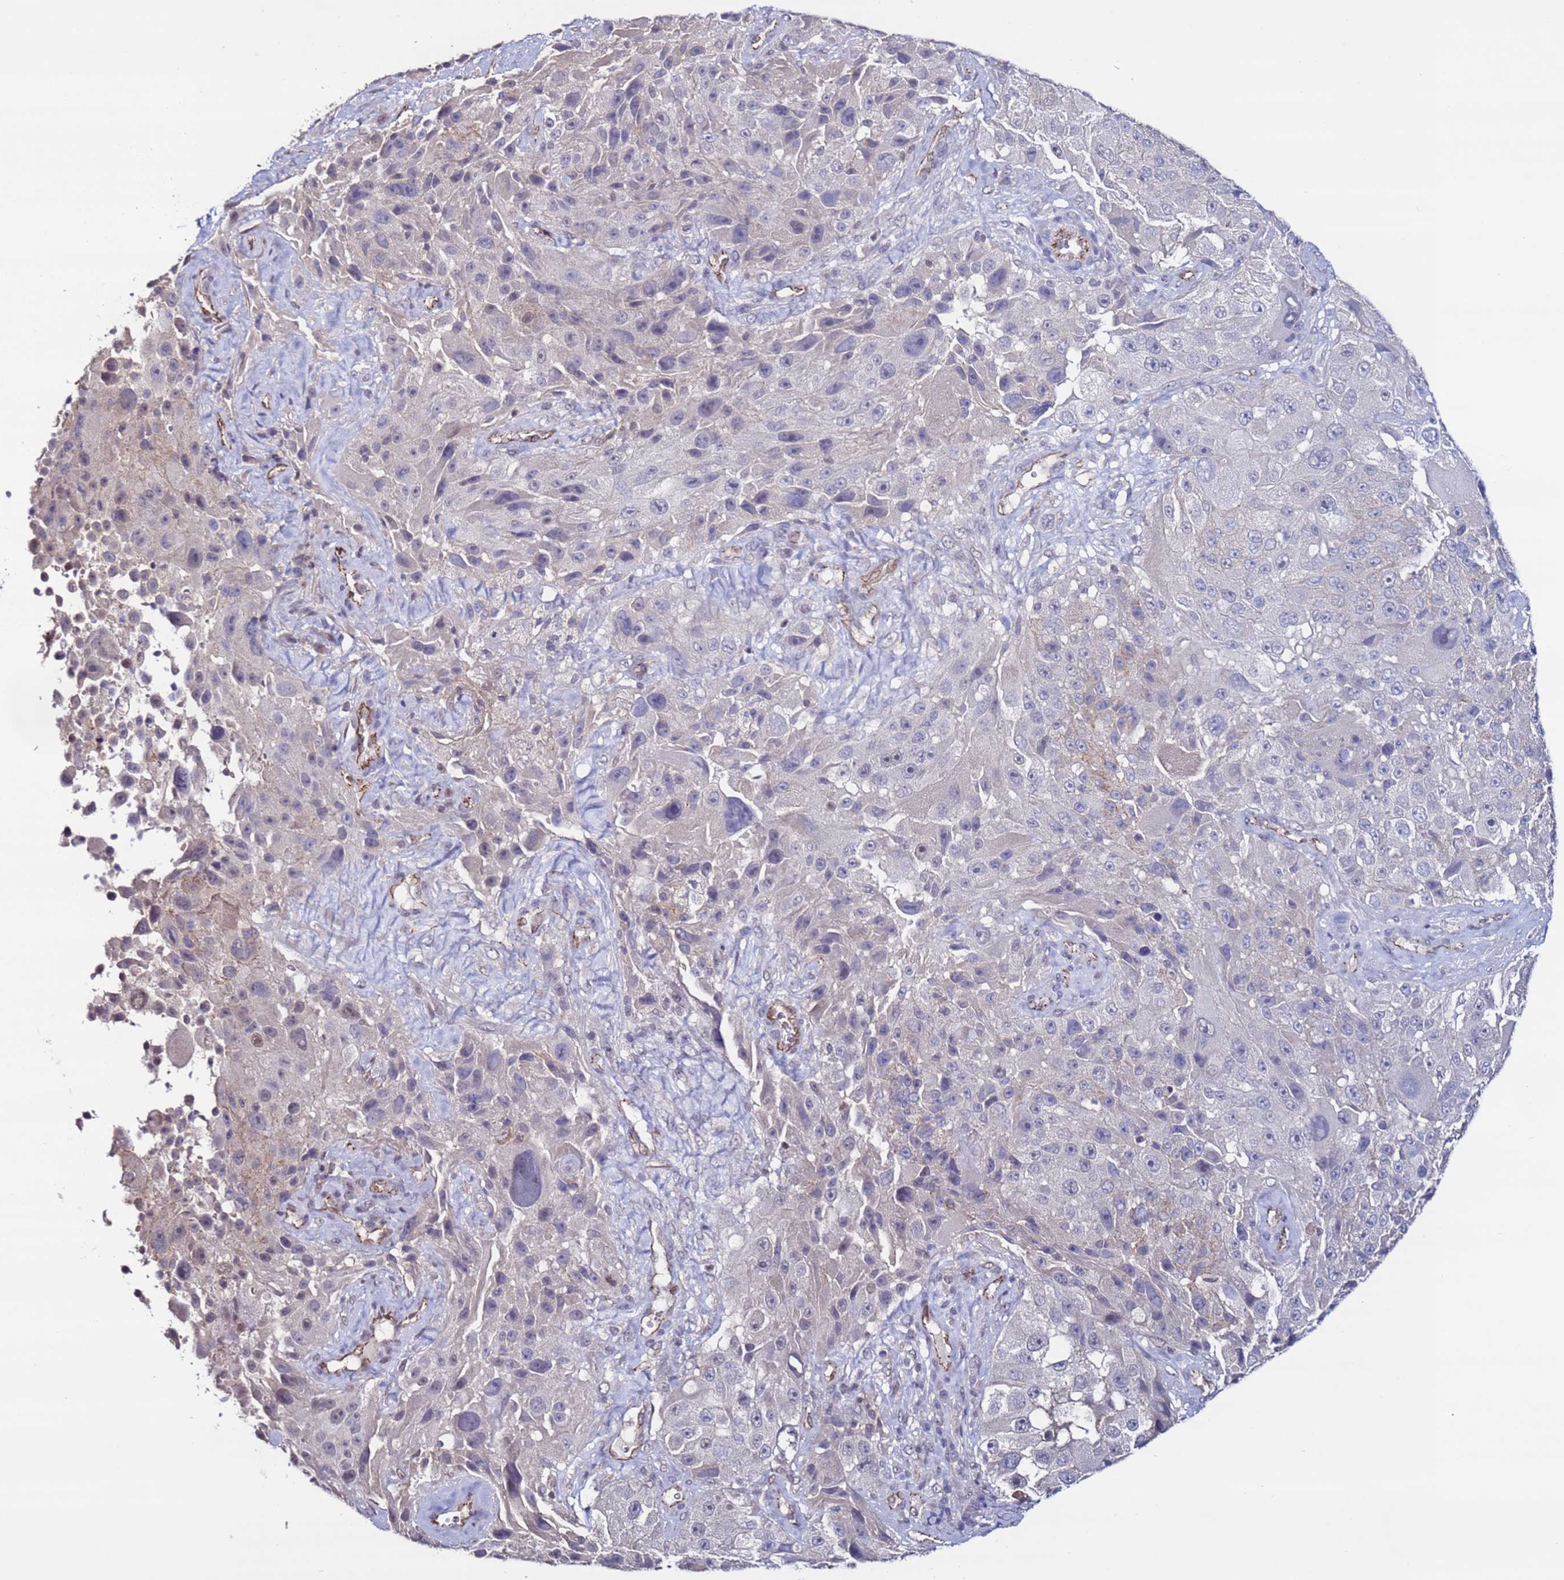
{"staining": {"intensity": "negative", "quantity": "none", "location": "none"}, "tissue": "melanoma", "cell_type": "Tumor cells", "image_type": "cancer", "snomed": [{"axis": "morphology", "description": "Malignant melanoma, Metastatic site"}, {"axis": "topography", "description": "Lymph node"}], "caption": "Image shows no protein staining in tumor cells of melanoma tissue.", "gene": "TENM3", "patient": {"sex": "male", "age": 62}}